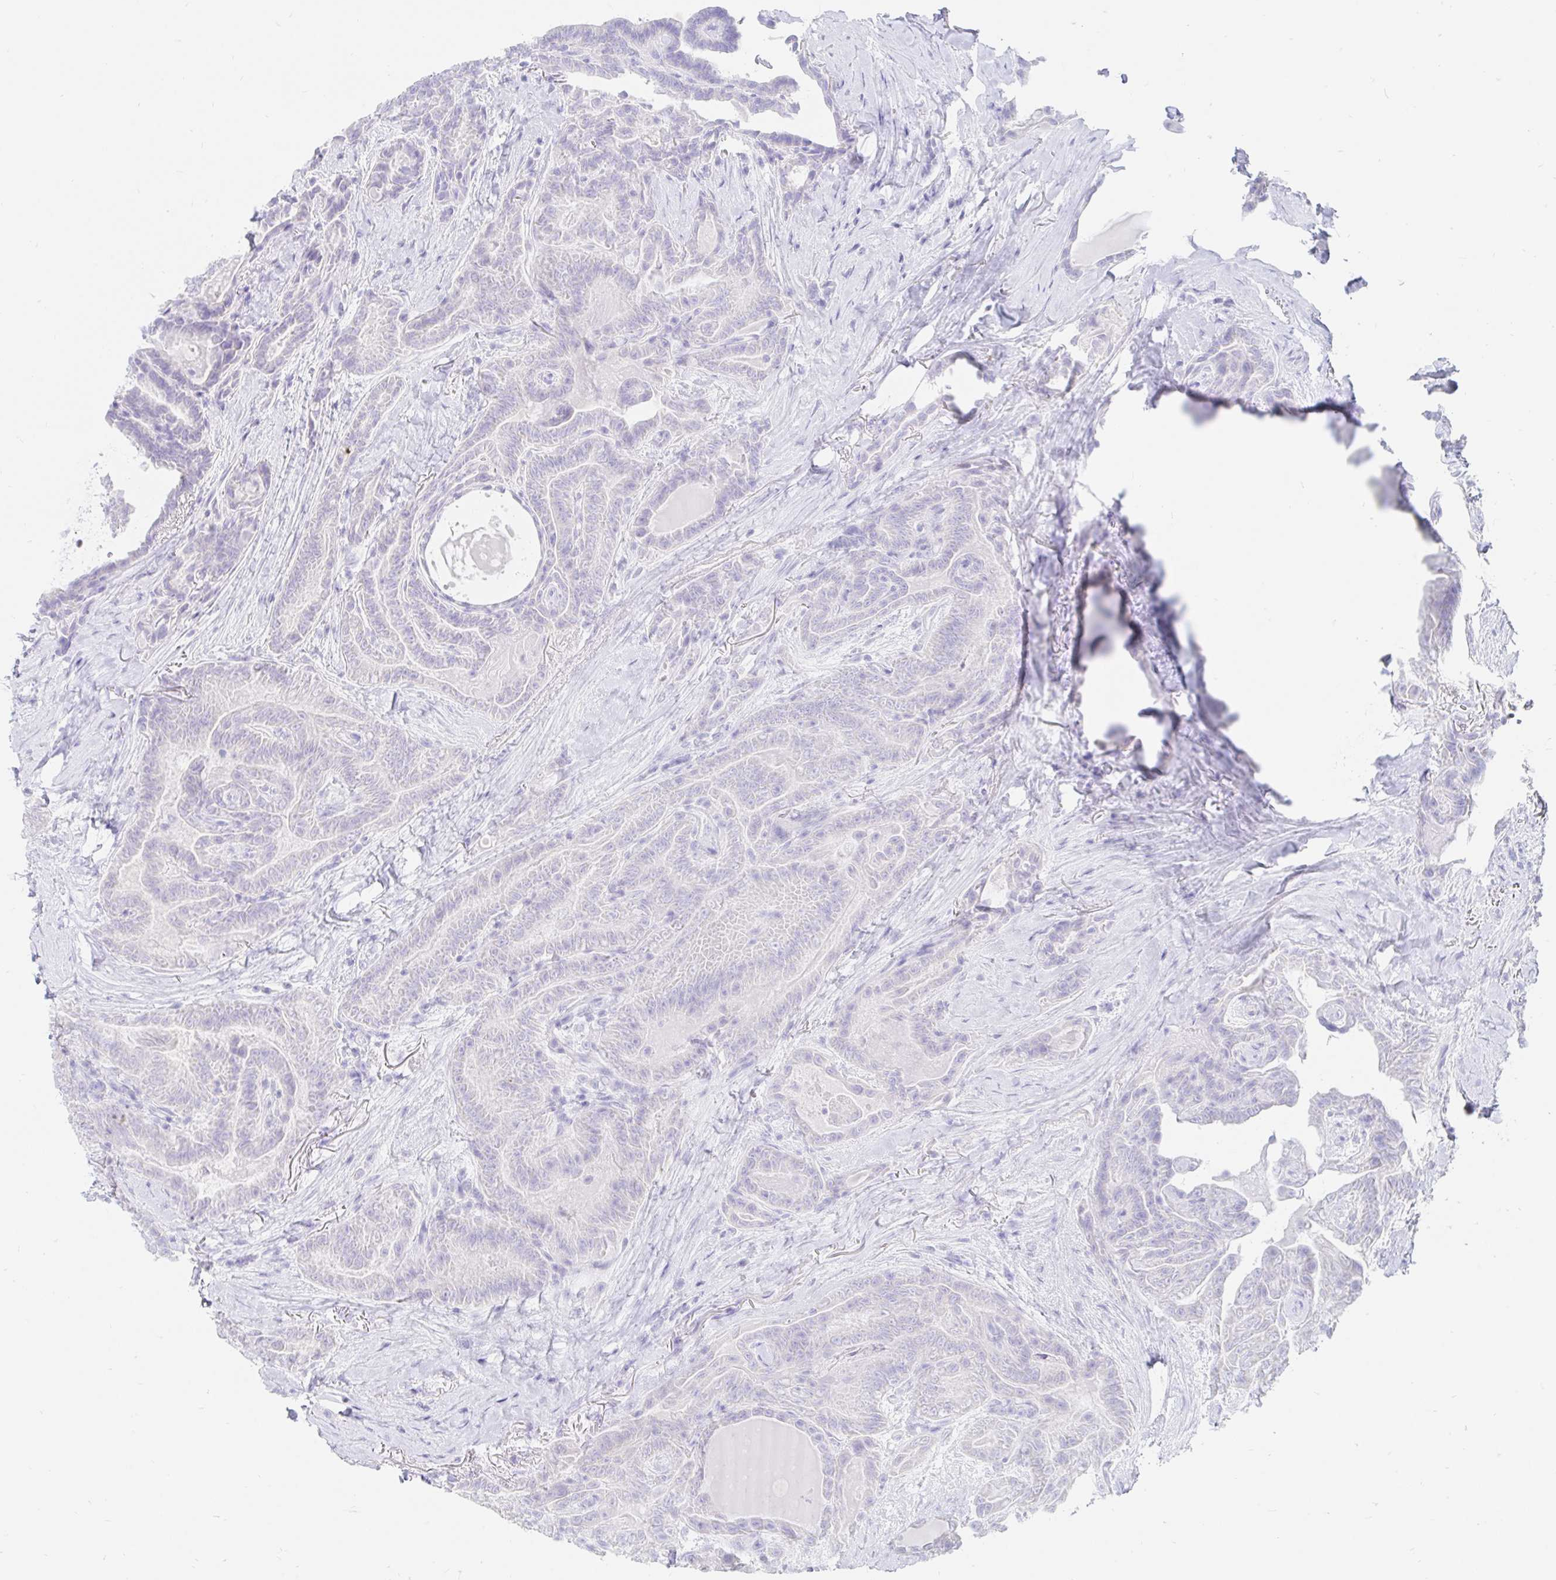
{"staining": {"intensity": "negative", "quantity": "none", "location": "none"}, "tissue": "thyroid cancer", "cell_type": "Tumor cells", "image_type": "cancer", "snomed": [{"axis": "morphology", "description": "Papillary adenocarcinoma, NOS"}, {"axis": "topography", "description": "Thyroid gland"}], "caption": "A photomicrograph of human thyroid papillary adenocarcinoma is negative for staining in tumor cells.", "gene": "OR6T1", "patient": {"sex": "female", "age": 61}}